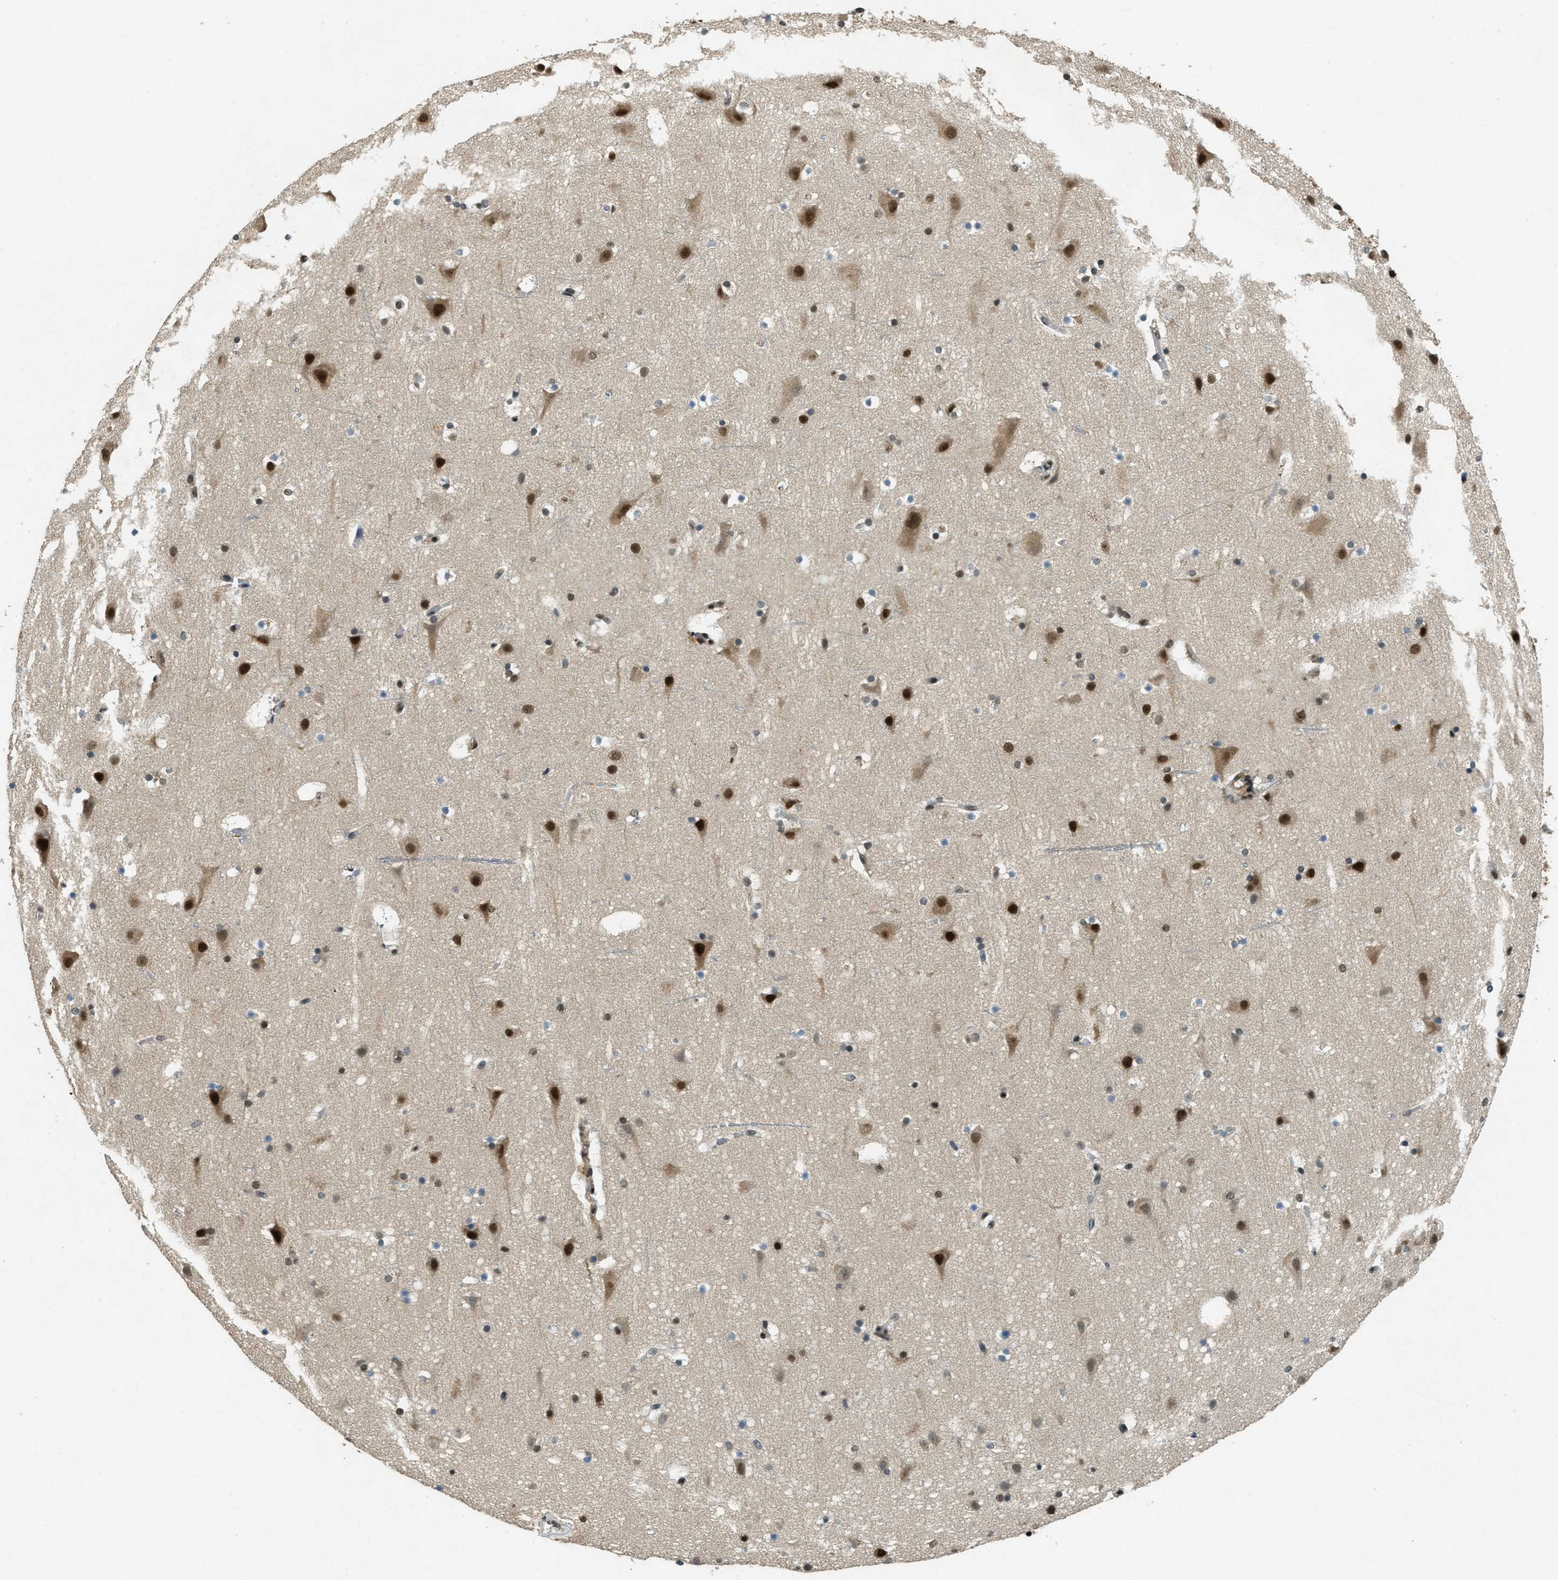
{"staining": {"intensity": "moderate", "quantity": "25%-75%", "location": "cytoplasmic/membranous,nuclear"}, "tissue": "cerebral cortex", "cell_type": "Endothelial cells", "image_type": "normal", "snomed": [{"axis": "morphology", "description": "Normal tissue, NOS"}, {"axis": "topography", "description": "Cerebral cortex"}], "caption": "Immunohistochemistry (IHC) staining of normal cerebral cortex, which reveals medium levels of moderate cytoplasmic/membranous,nuclear positivity in approximately 25%-75% of endothelial cells indicating moderate cytoplasmic/membranous,nuclear protein staining. The staining was performed using DAB (3,3'-diaminobenzidine) (brown) for protein detection and nuclei were counterstained in hematoxylin (blue).", "gene": "ZNF148", "patient": {"sex": "male", "age": 45}}